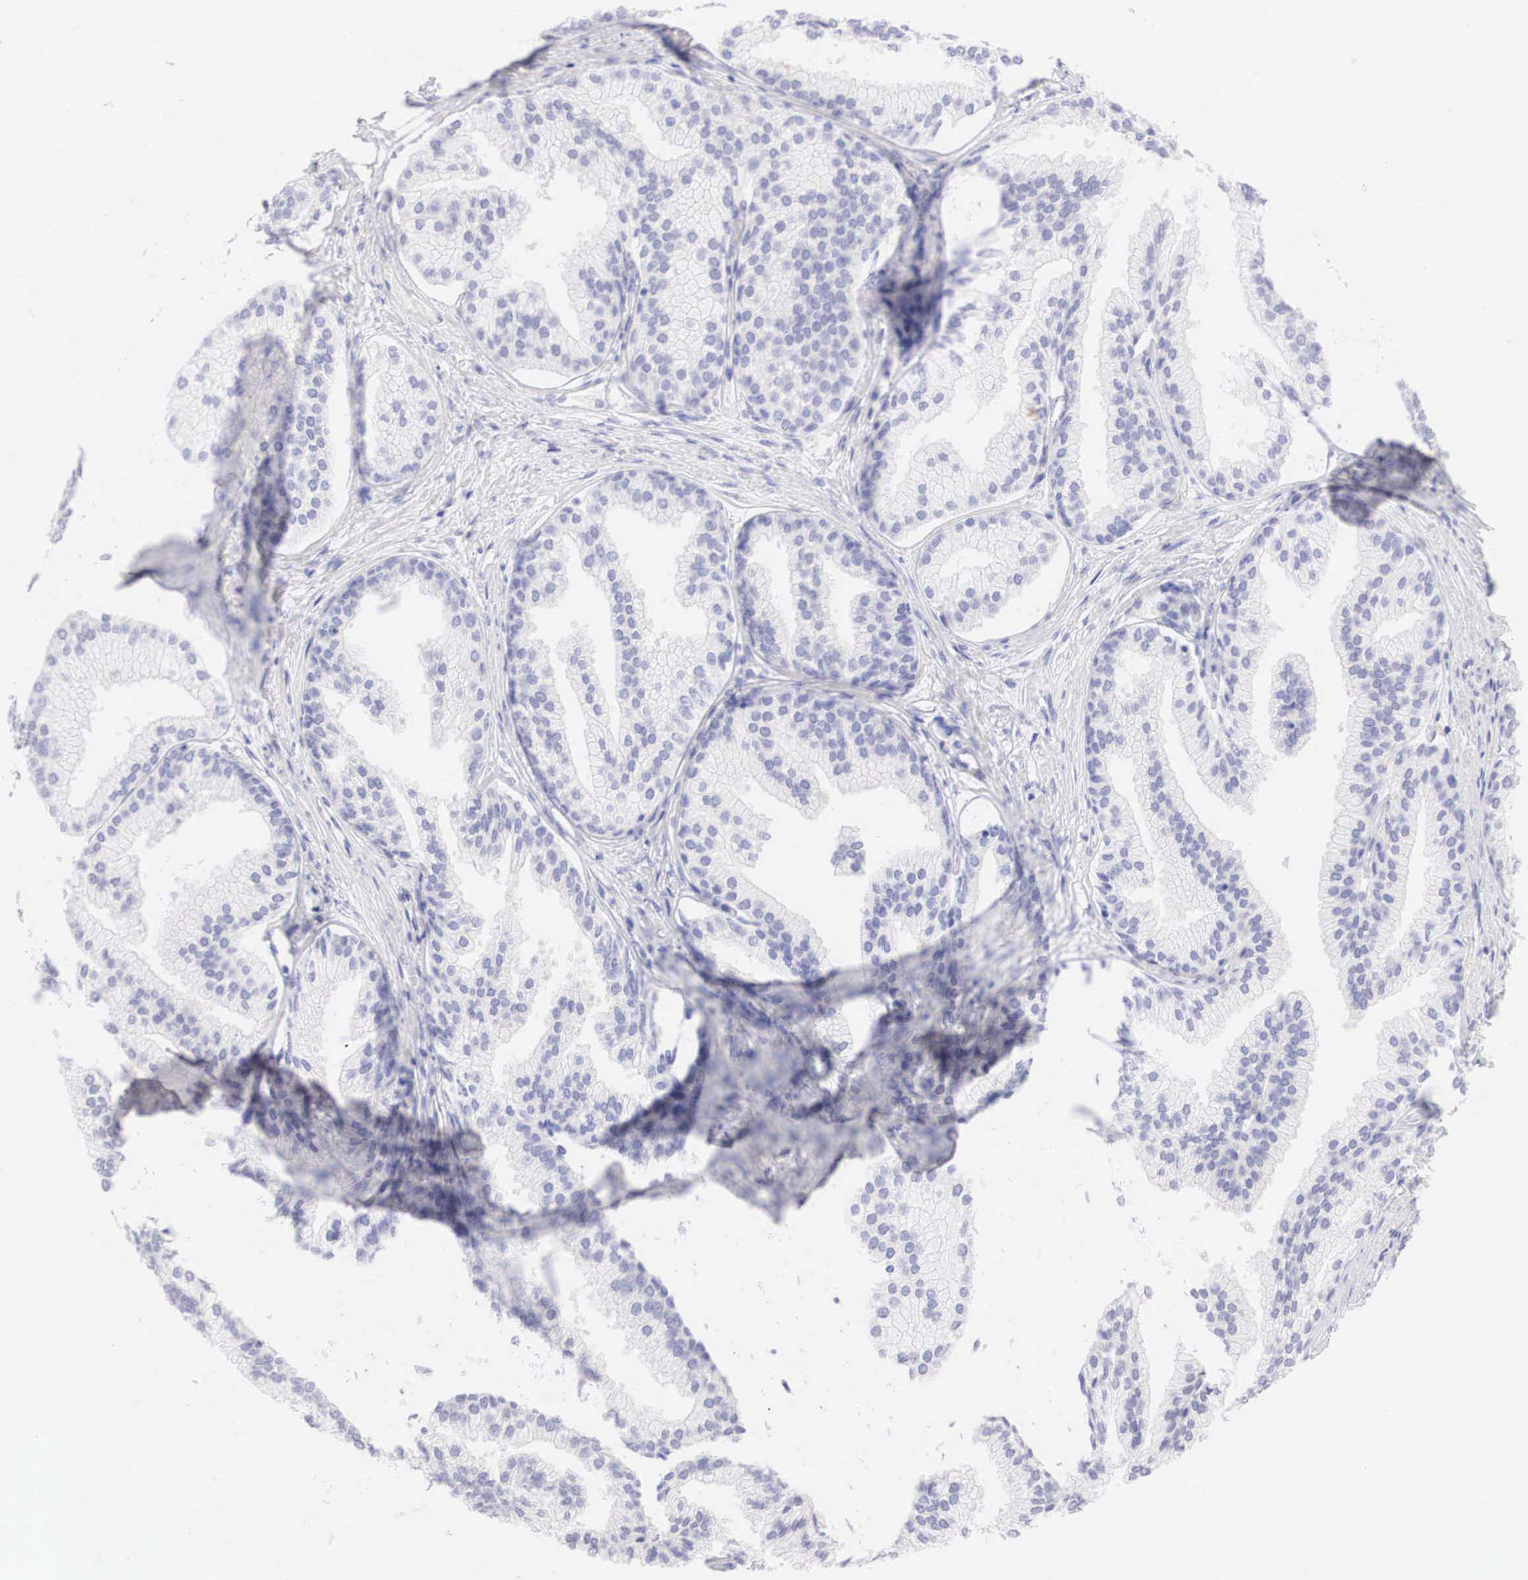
{"staining": {"intensity": "negative", "quantity": "none", "location": "none"}, "tissue": "prostate", "cell_type": "Glandular cells", "image_type": "normal", "snomed": [{"axis": "morphology", "description": "Normal tissue, NOS"}, {"axis": "topography", "description": "Prostate"}], "caption": "Glandular cells show no significant protein positivity in benign prostate. (Brightfield microscopy of DAB immunohistochemistry (IHC) at high magnification).", "gene": "TYR", "patient": {"sex": "male", "age": 68}}